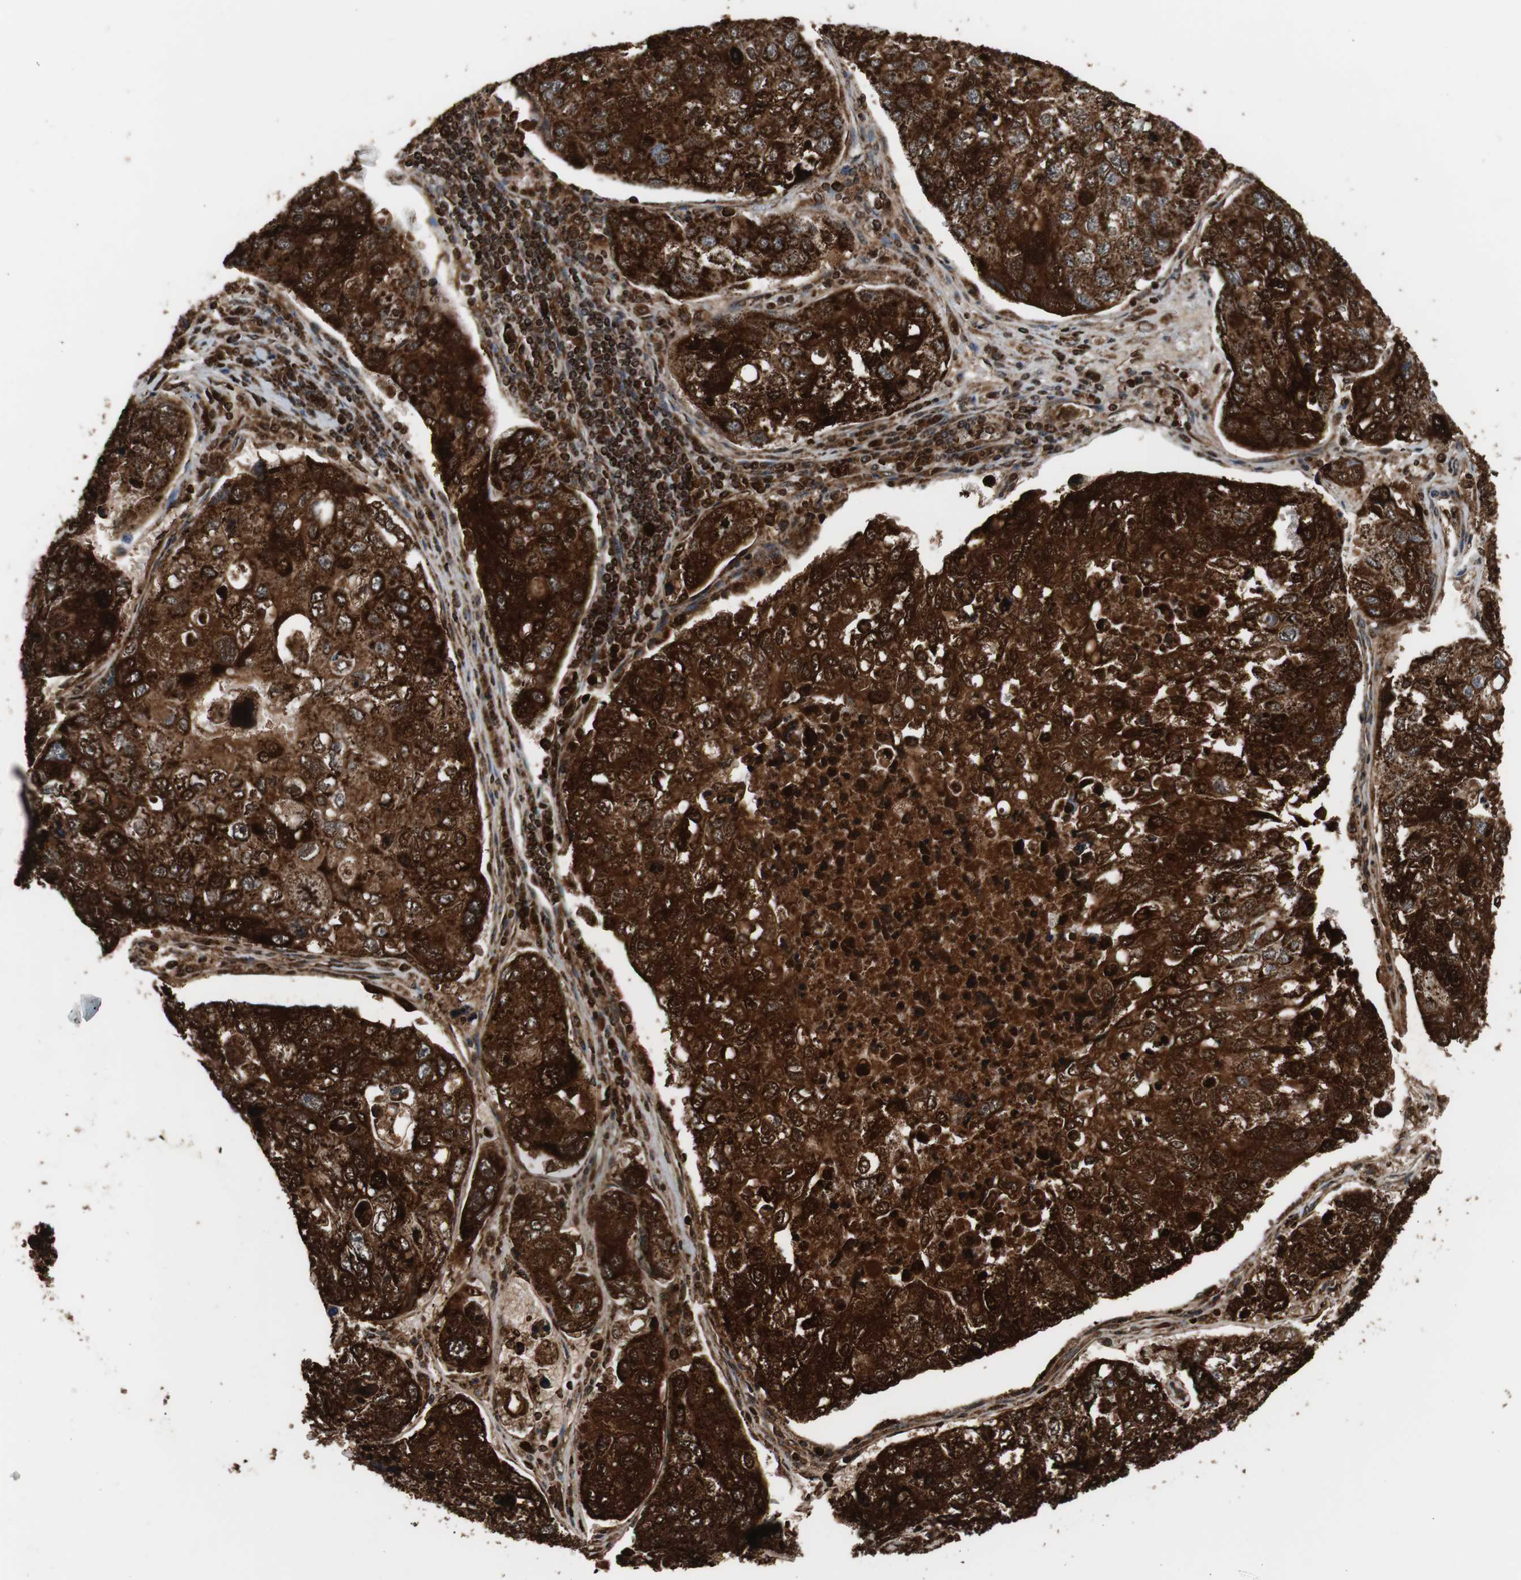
{"staining": {"intensity": "strong", "quantity": ">75%", "location": "cytoplasmic/membranous"}, "tissue": "urothelial cancer", "cell_type": "Tumor cells", "image_type": "cancer", "snomed": [{"axis": "morphology", "description": "Urothelial carcinoma, High grade"}, {"axis": "topography", "description": "Lymph node"}, {"axis": "topography", "description": "Urinary bladder"}], "caption": "Immunohistochemistry (IHC) photomicrograph of neoplastic tissue: human urothelial cancer stained using immunohistochemistry demonstrates high levels of strong protein expression localized specifically in the cytoplasmic/membranous of tumor cells, appearing as a cytoplasmic/membranous brown color.", "gene": "HSPA9", "patient": {"sex": "male", "age": 51}}